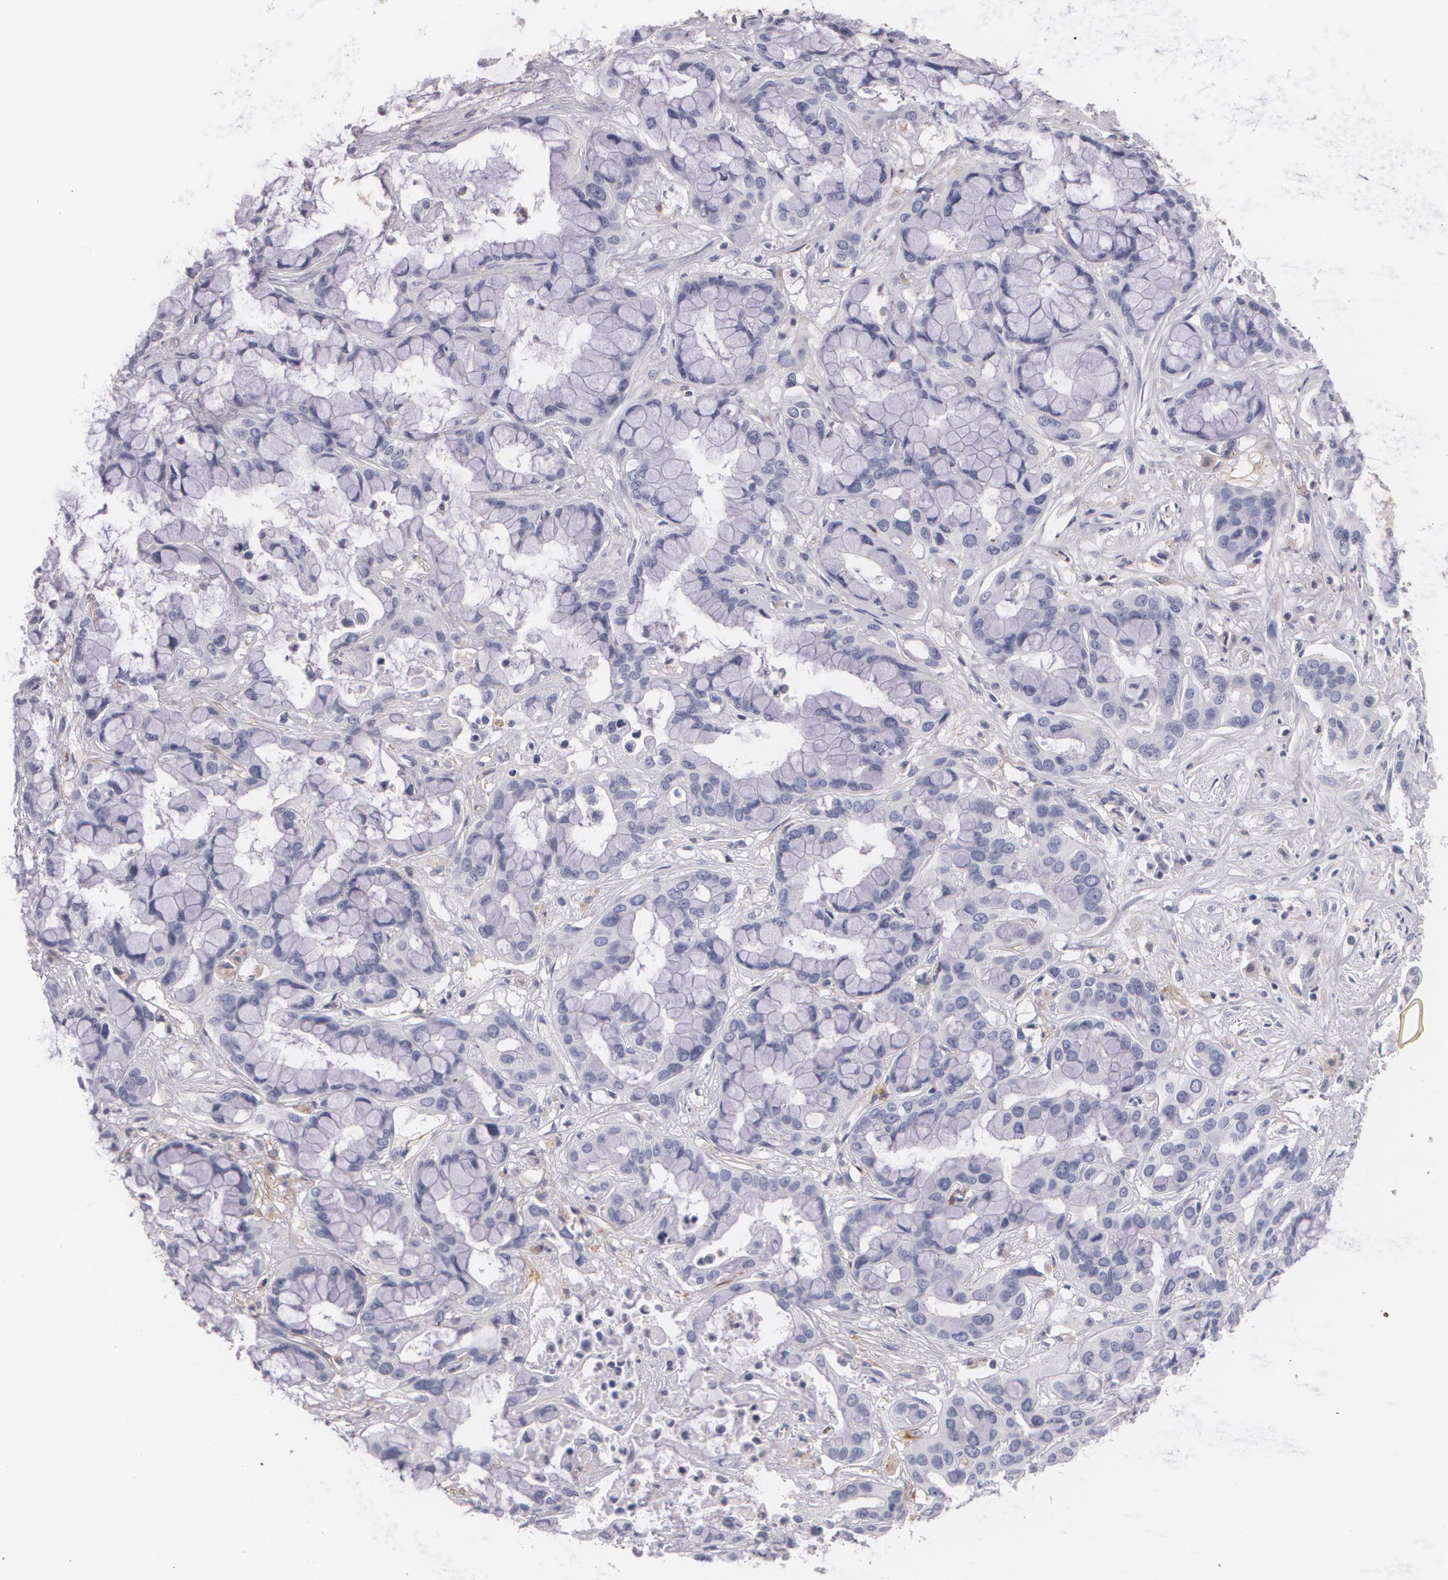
{"staining": {"intensity": "negative", "quantity": "none", "location": "none"}, "tissue": "liver cancer", "cell_type": "Tumor cells", "image_type": "cancer", "snomed": [{"axis": "morphology", "description": "Cholangiocarcinoma"}, {"axis": "topography", "description": "Liver"}], "caption": "A high-resolution micrograph shows immunohistochemistry staining of liver cancer, which reveals no significant staining in tumor cells.", "gene": "NGFR", "patient": {"sex": "female", "age": 65}}